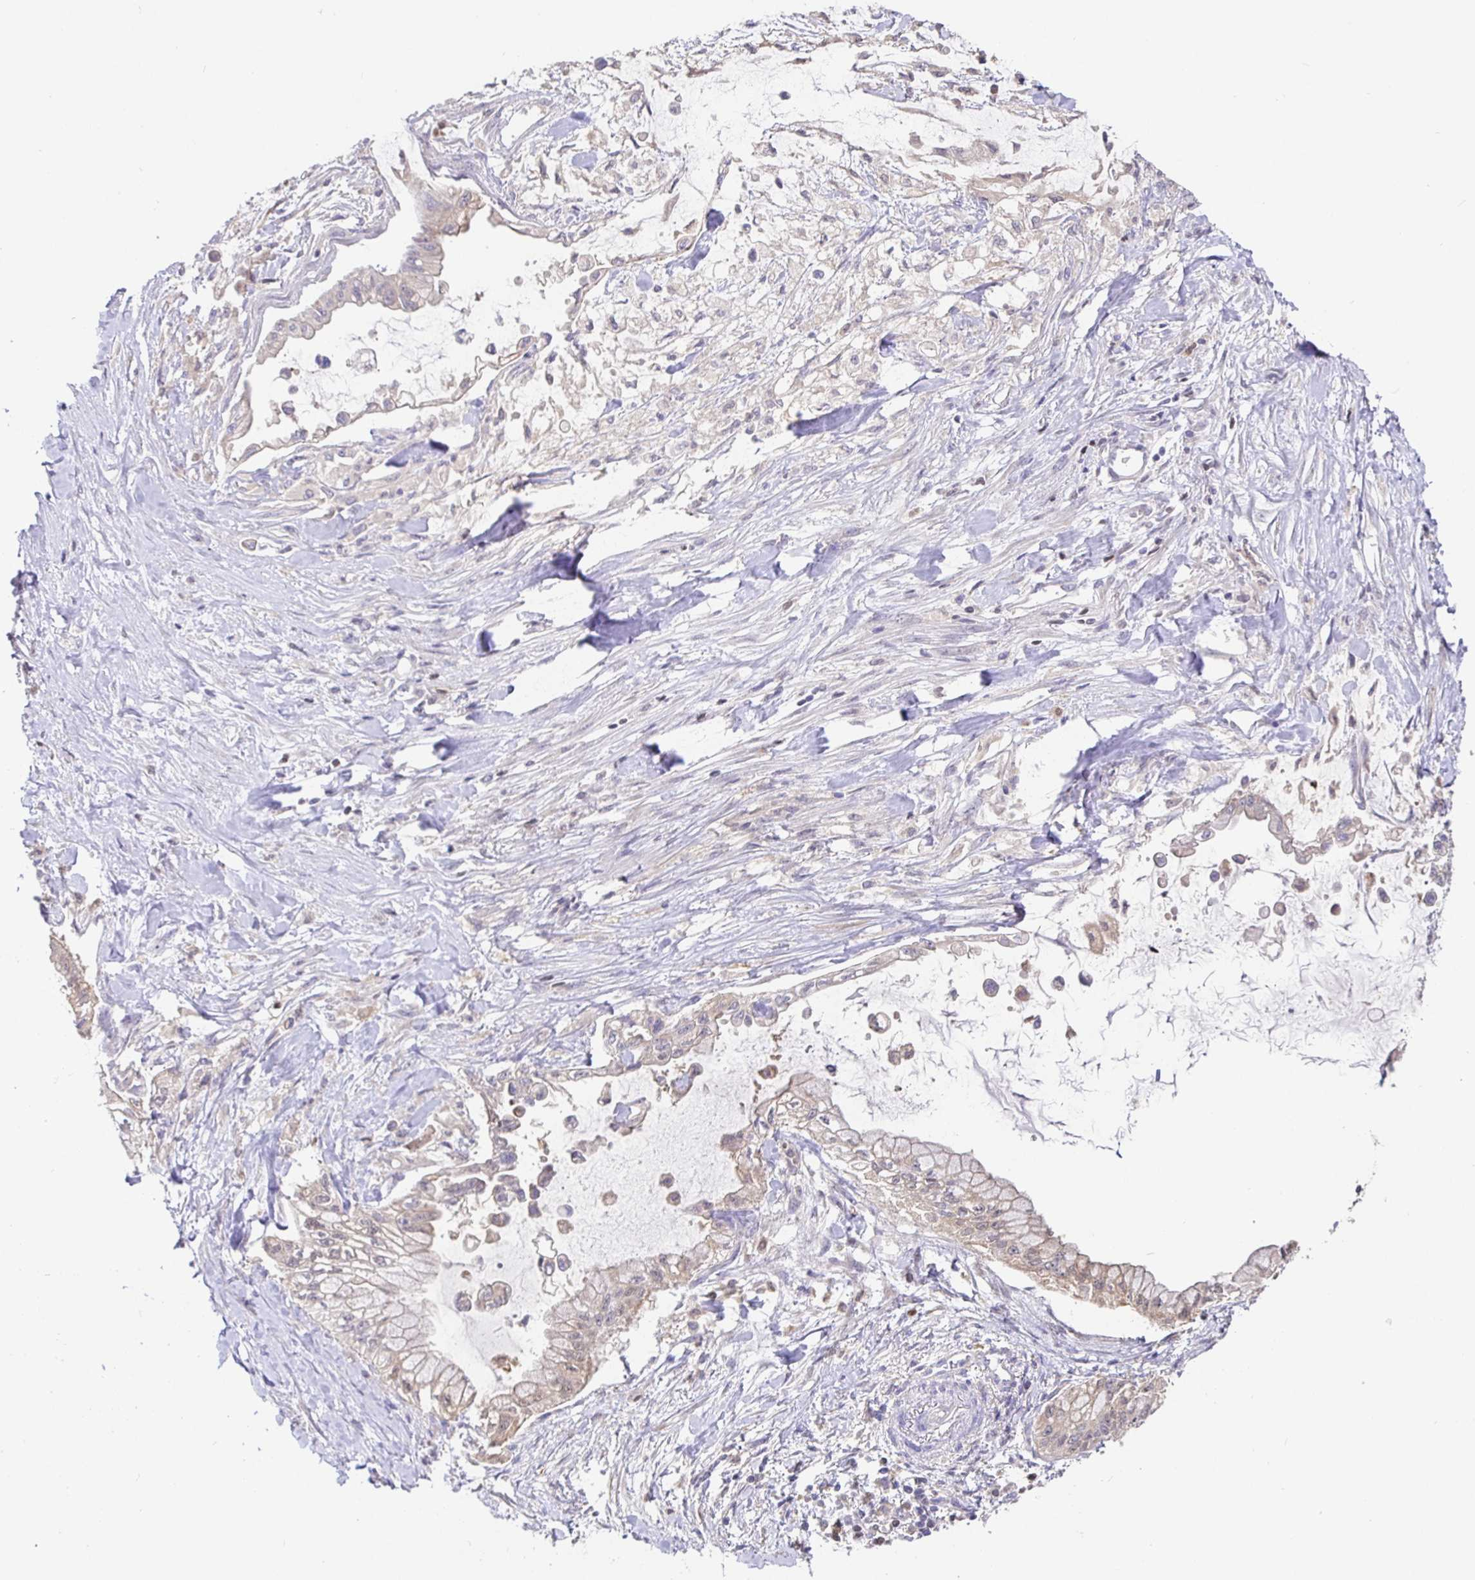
{"staining": {"intensity": "weak", "quantity": "25%-75%", "location": "cytoplasmic/membranous"}, "tissue": "pancreatic cancer", "cell_type": "Tumor cells", "image_type": "cancer", "snomed": [{"axis": "morphology", "description": "Adenocarcinoma, NOS"}, {"axis": "topography", "description": "Pancreas"}], "caption": "A brown stain shows weak cytoplasmic/membranous expression of a protein in human pancreatic cancer tumor cells. Nuclei are stained in blue.", "gene": "SATB1", "patient": {"sex": "male", "age": 48}}